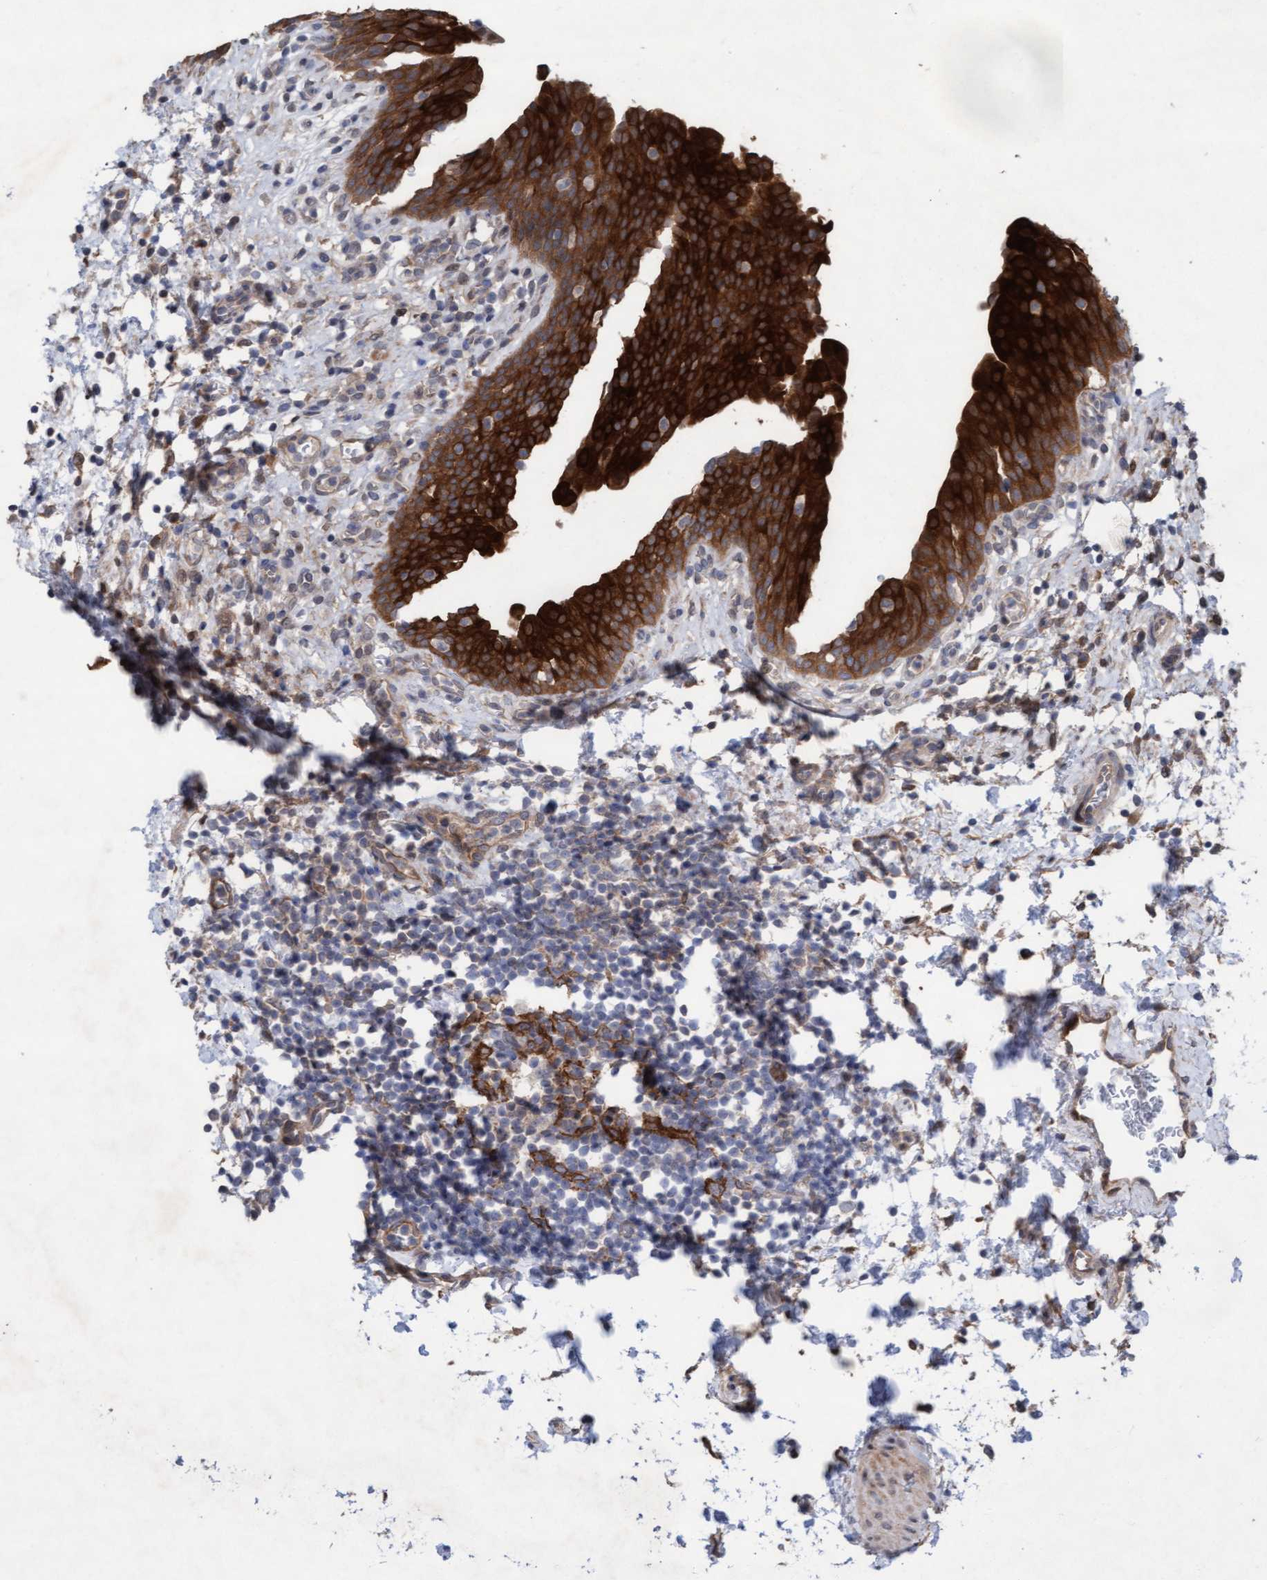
{"staining": {"intensity": "strong", "quantity": ">75%", "location": "cytoplasmic/membranous"}, "tissue": "urinary bladder", "cell_type": "Urothelial cells", "image_type": "normal", "snomed": [{"axis": "morphology", "description": "Normal tissue, NOS"}, {"axis": "topography", "description": "Urinary bladder"}], "caption": "Protein expression analysis of benign urinary bladder shows strong cytoplasmic/membranous staining in about >75% of urothelial cells. The staining was performed using DAB (3,3'-diaminobenzidine) to visualize the protein expression in brown, while the nuclei were stained in blue with hematoxylin (Magnification: 20x).", "gene": "PLCD1", "patient": {"sex": "male", "age": 37}}